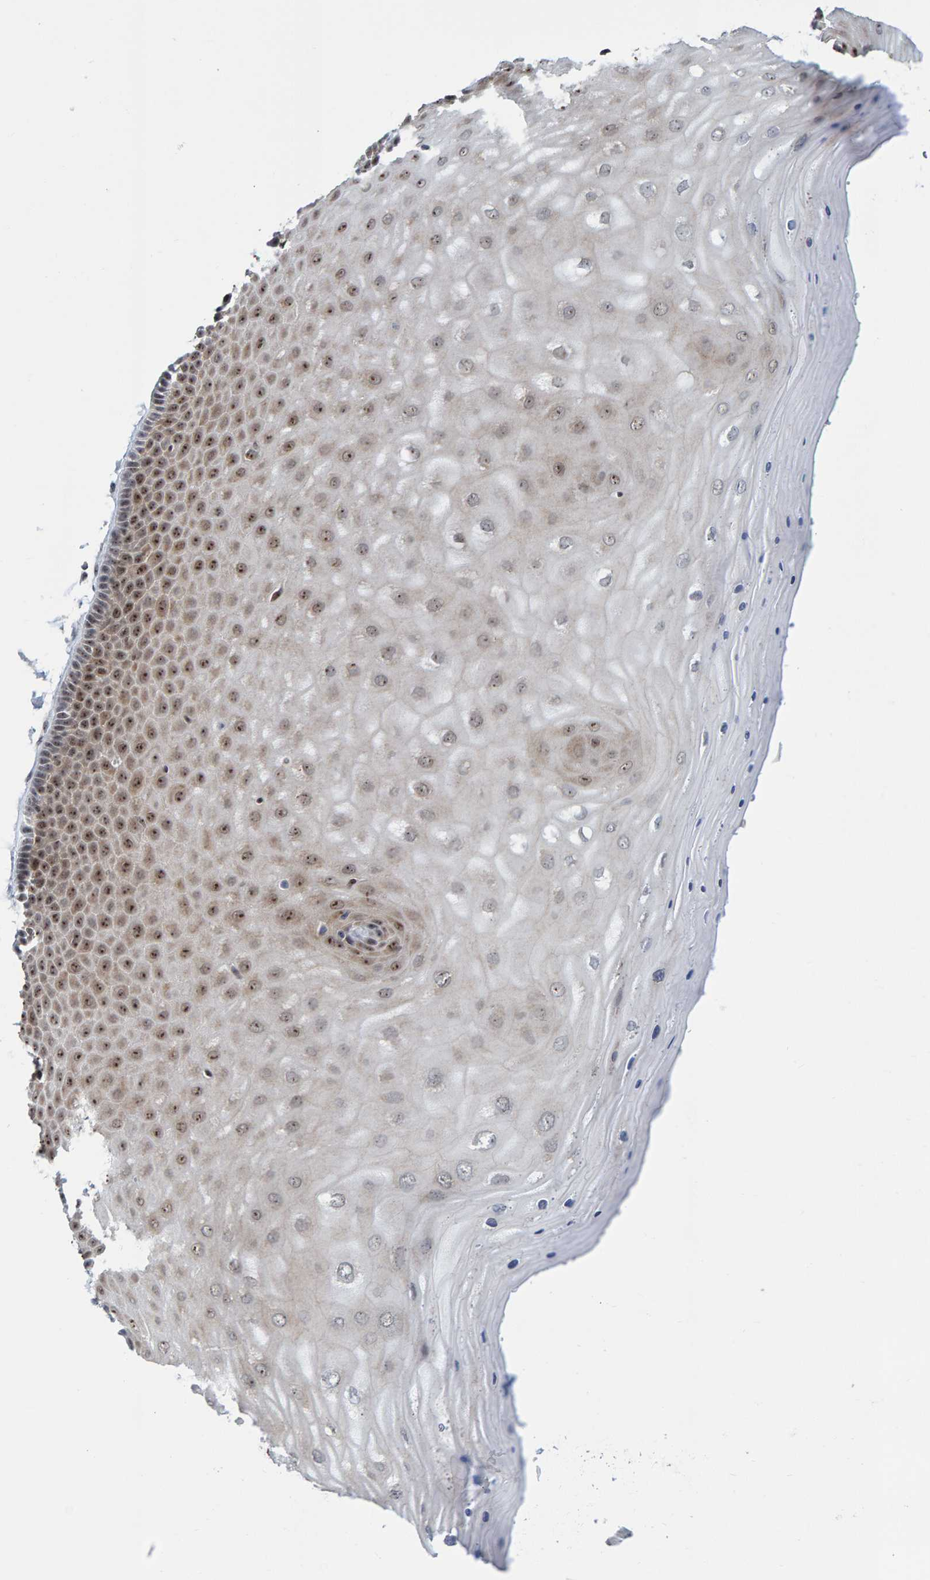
{"staining": {"intensity": "moderate", "quantity": ">75%", "location": "cytoplasmic/membranous,nuclear"}, "tissue": "cervix", "cell_type": "Glandular cells", "image_type": "normal", "snomed": [{"axis": "morphology", "description": "Normal tissue, NOS"}, {"axis": "topography", "description": "Cervix"}], "caption": "High-power microscopy captured an immunohistochemistry (IHC) histopathology image of normal cervix, revealing moderate cytoplasmic/membranous,nuclear expression in about >75% of glandular cells. (DAB (3,3'-diaminobenzidine) = brown stain, brightfield microscopy at high magnification).", "gene": "POLR1E", "patient": {"sex": "female", "age": 55}}